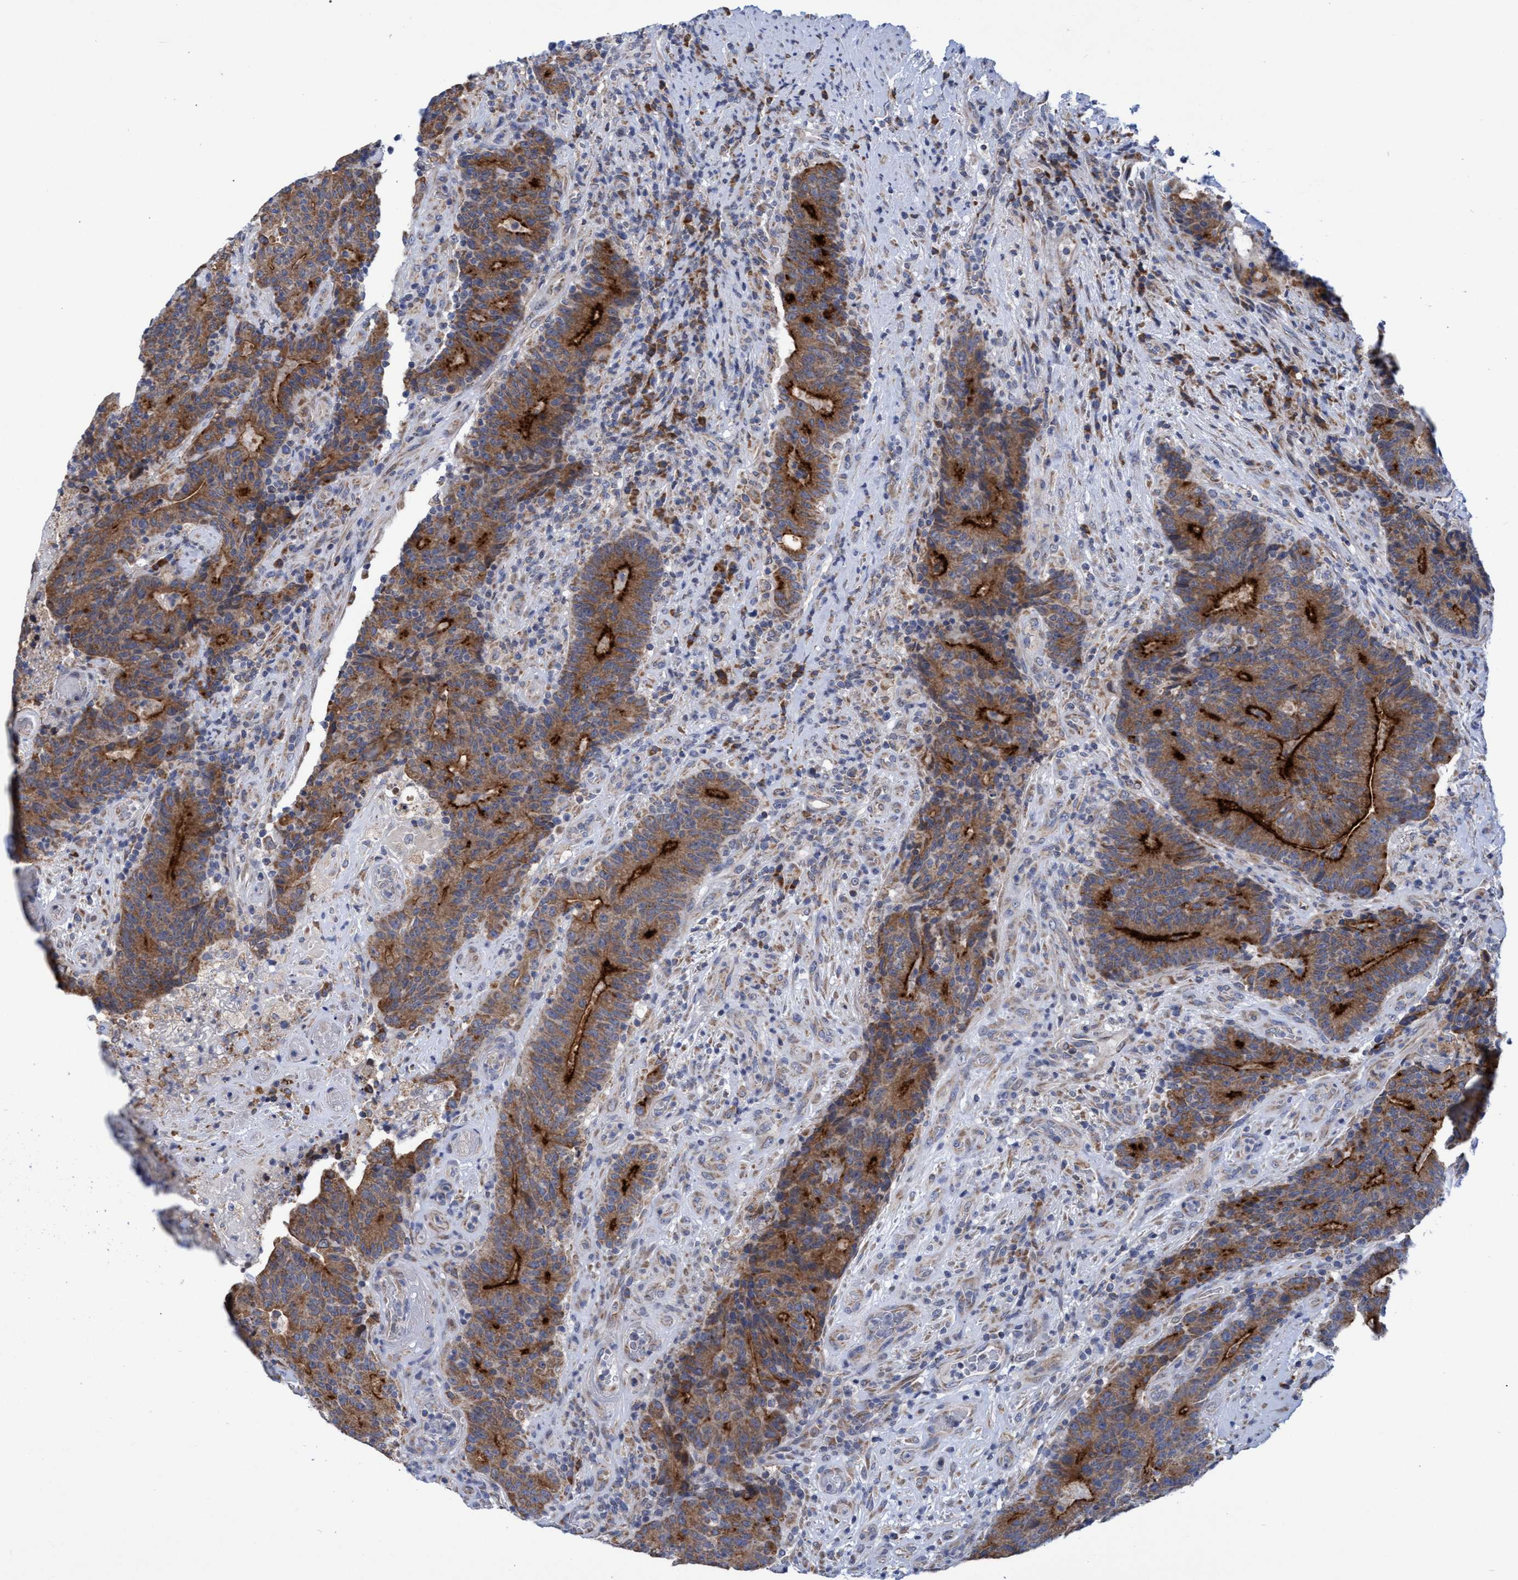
{"staining": {"intensity": "strong", "quantity": ">75%", "location": "cytoplasmic/membranous"}, "tissue": "colorectal cancer", "cell_type": "Tumor cells", "image_type": "cancer", "snomed": [{"axis": "morphology", "description": "Normal tissue, NOS"}, {"axis": "morphology", "description": "Adenocarcinoma, NOS"}, {"axis": "topography", "description": "Colon"}], "caption": "Protein positivity by immunohistochemistry (IHC) displays strong cytoplasmic/membranous staining in about >75% of tumor cells in colorectal adenocarcinoma.", "gene": "NAT16", "patient": {"sex": "female", "age": 75}}